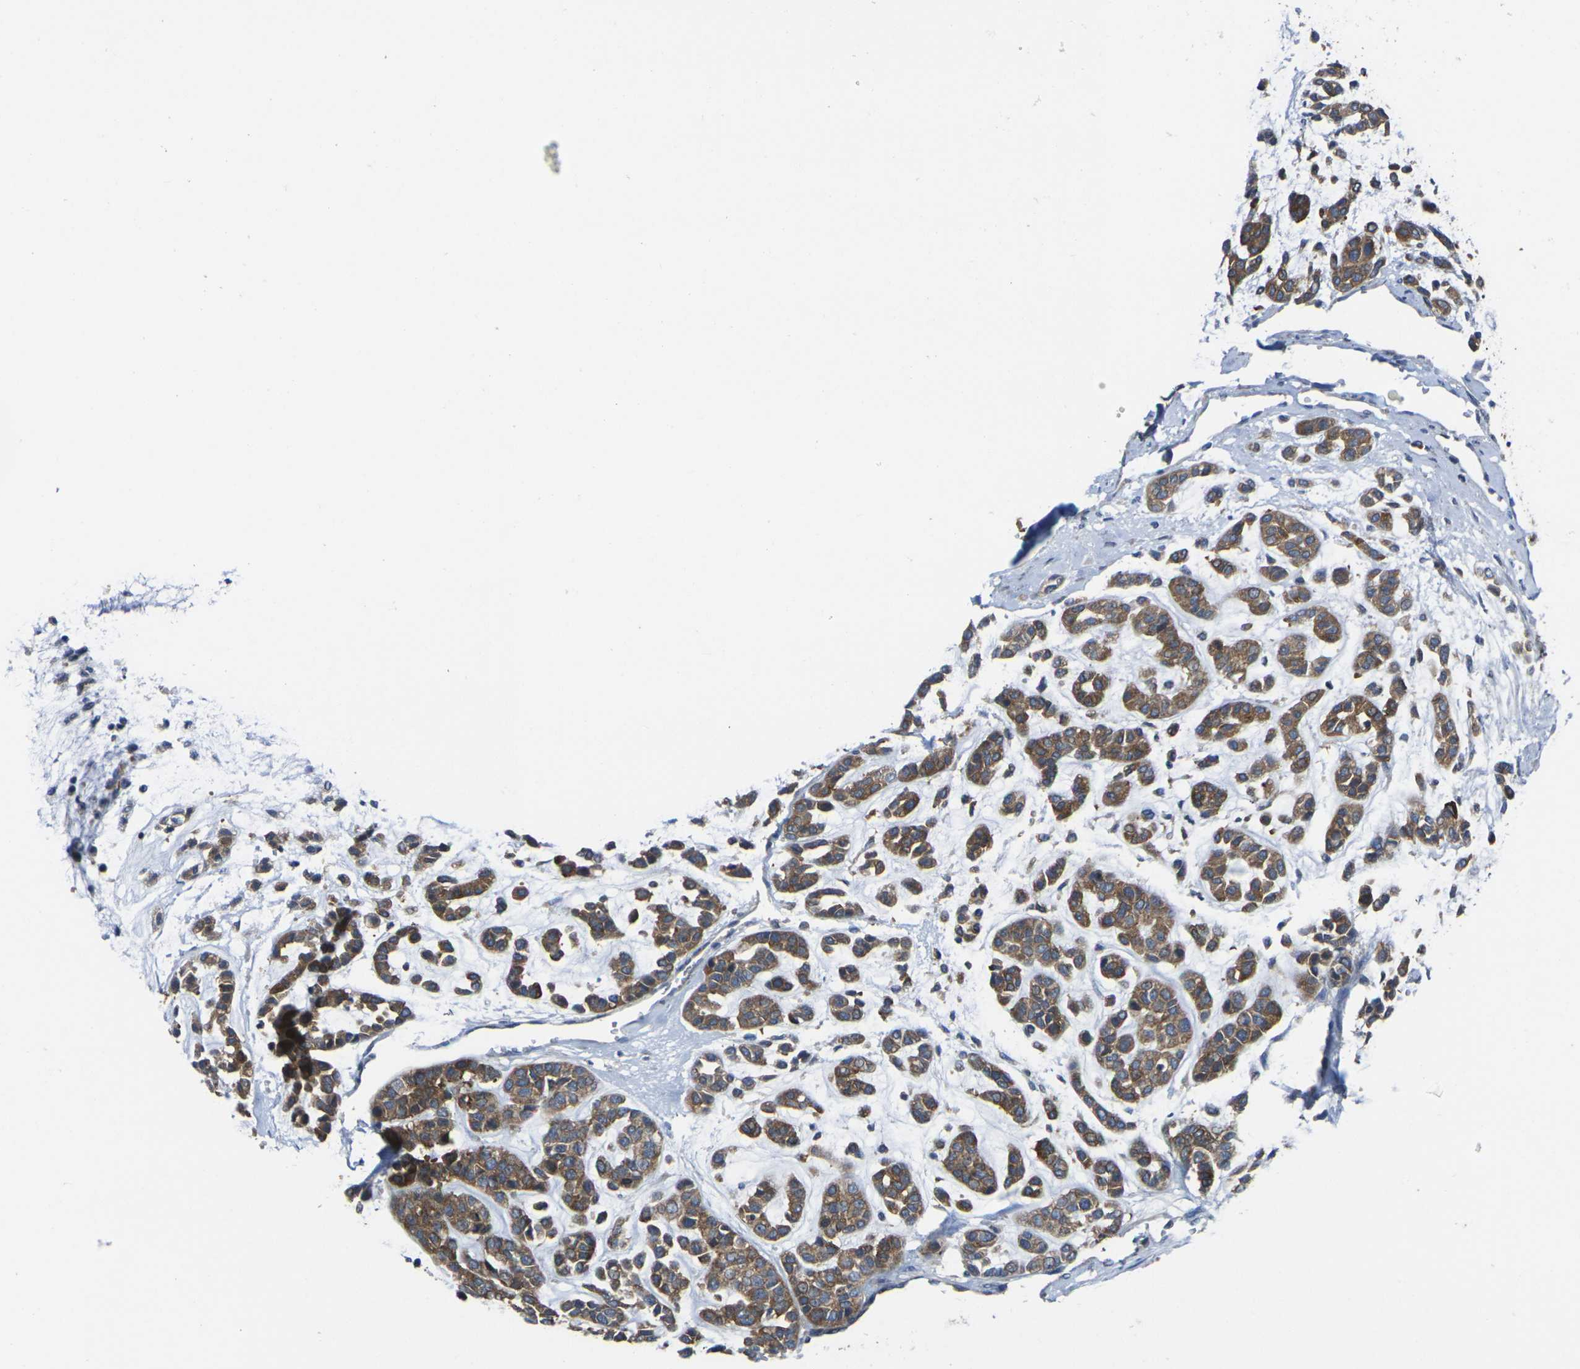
{"staining": {"intensity": "strong", "quantity": ">75%", "location": "cytoplasmic/membranous"}, "tissue": "head and neck cancer", "cell_type": "Tumor cells", "image_type": "cancer", "snomed": [{"axis": "morphology", "description": "Adenocarcinoma, NOS"}, {"axis": "morphology", "description": "Adenoma, NOS"}, {"axis": "topography", "description": "Head-Neck"}], "caption": "This photomicrograph shows immunohistochemistry staining of head and neck adenocarcinoma, with high strong cytoplasmic/membranous expression in approximately >75% of tumor cells.", "gene": "GNA12", "patient": {"sex": "female", "age": 55}}